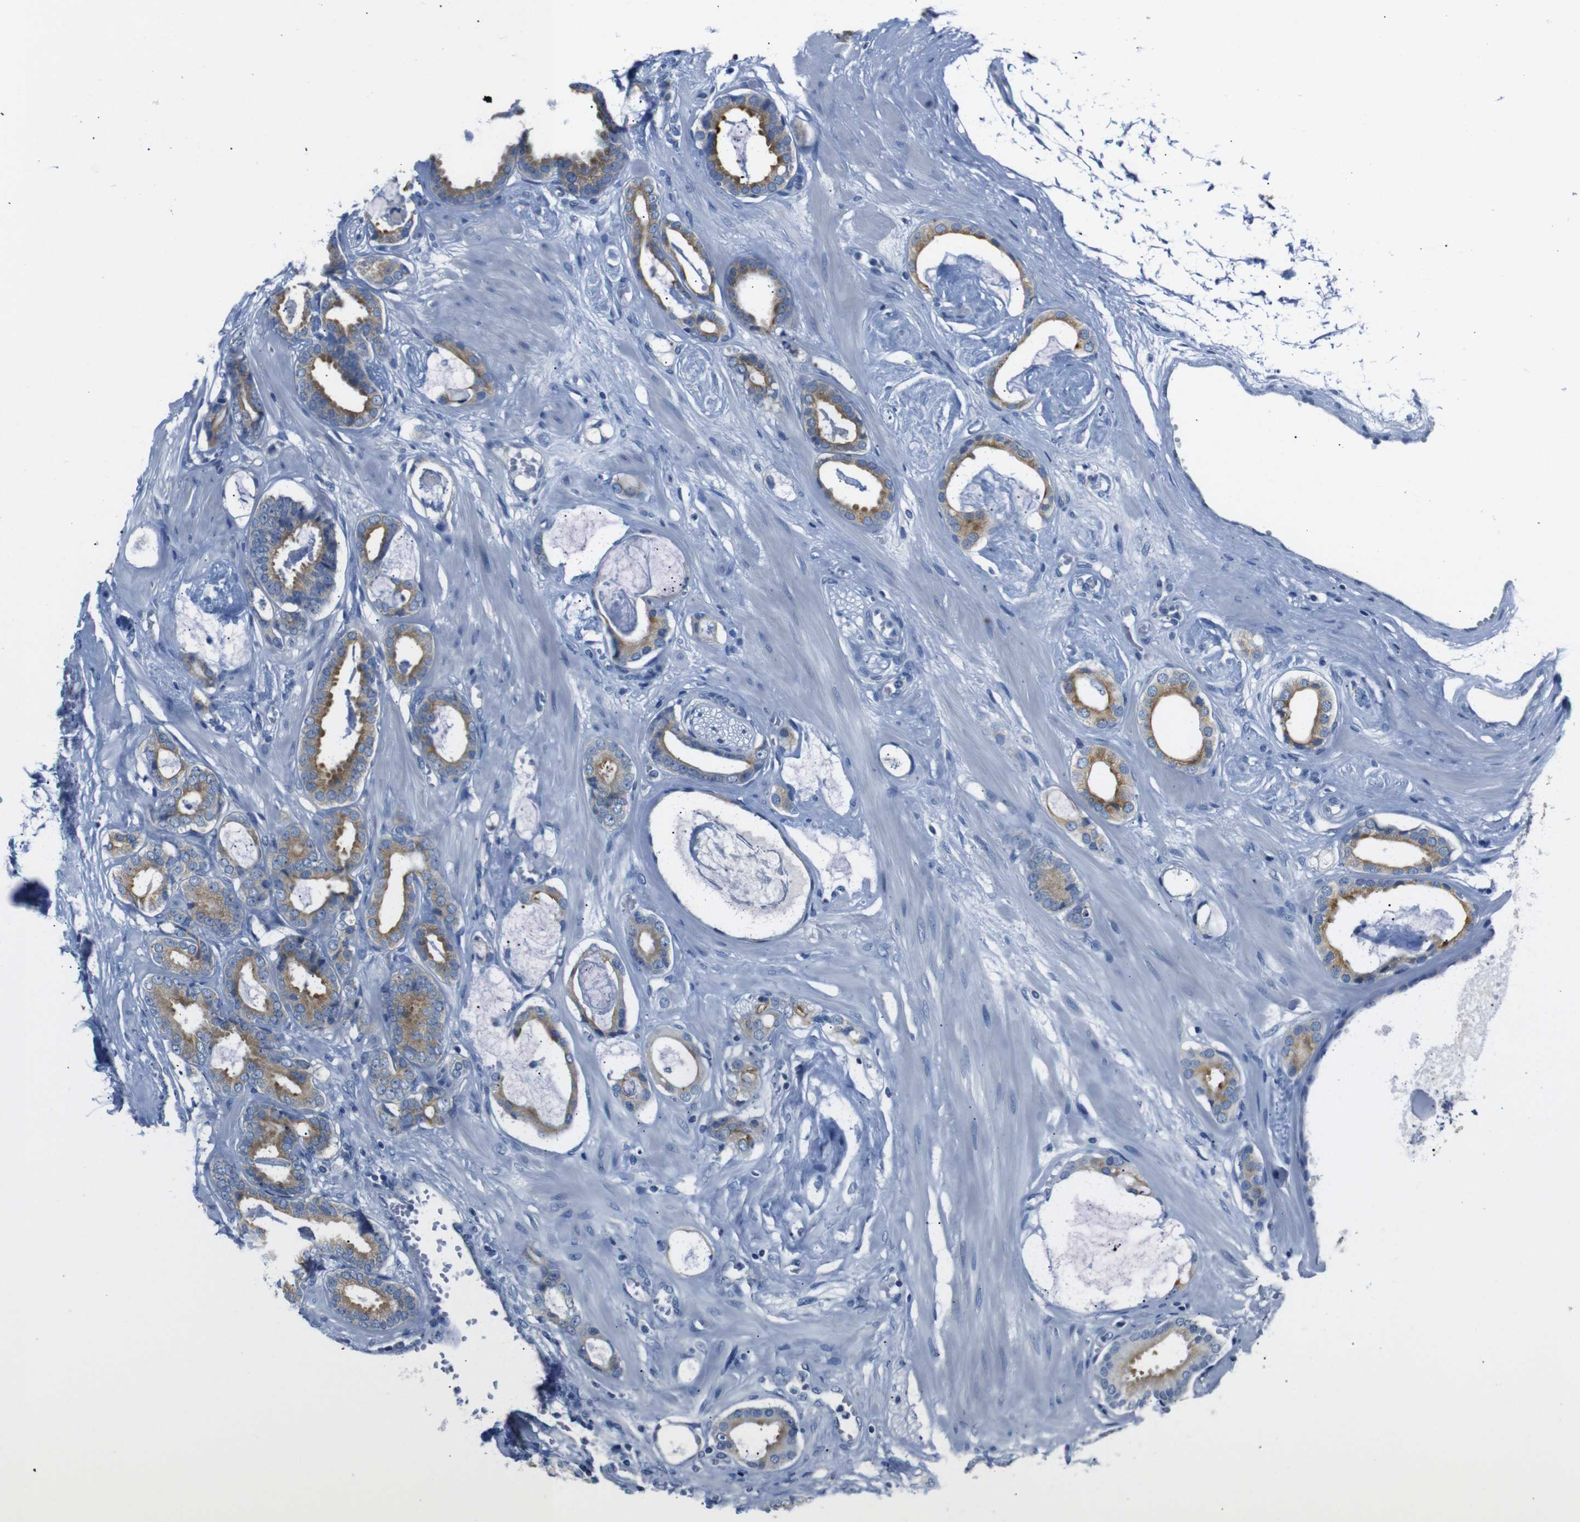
{"staining": {"intensity": "moderate", "quantity": ">75%", "location": "cytoplasmic/membranous"}, "tissue": "prostate cancer", "cell_type": "Tumor cells", "image_type": "cancer", "snomed": [{"axis": "morphology", "description": "Adenocarcinoma, Low grade"}, {"axis": "topography", "description": "Prostate"}], "caption": "Human prostate cancer stained for a protein (brown) displays moderate cytoplasmic/membranous positive positivity in approximately >75% of tumor cells.", "gene": "DCP1A", "patient": {"sex": "male", "age": 53}}